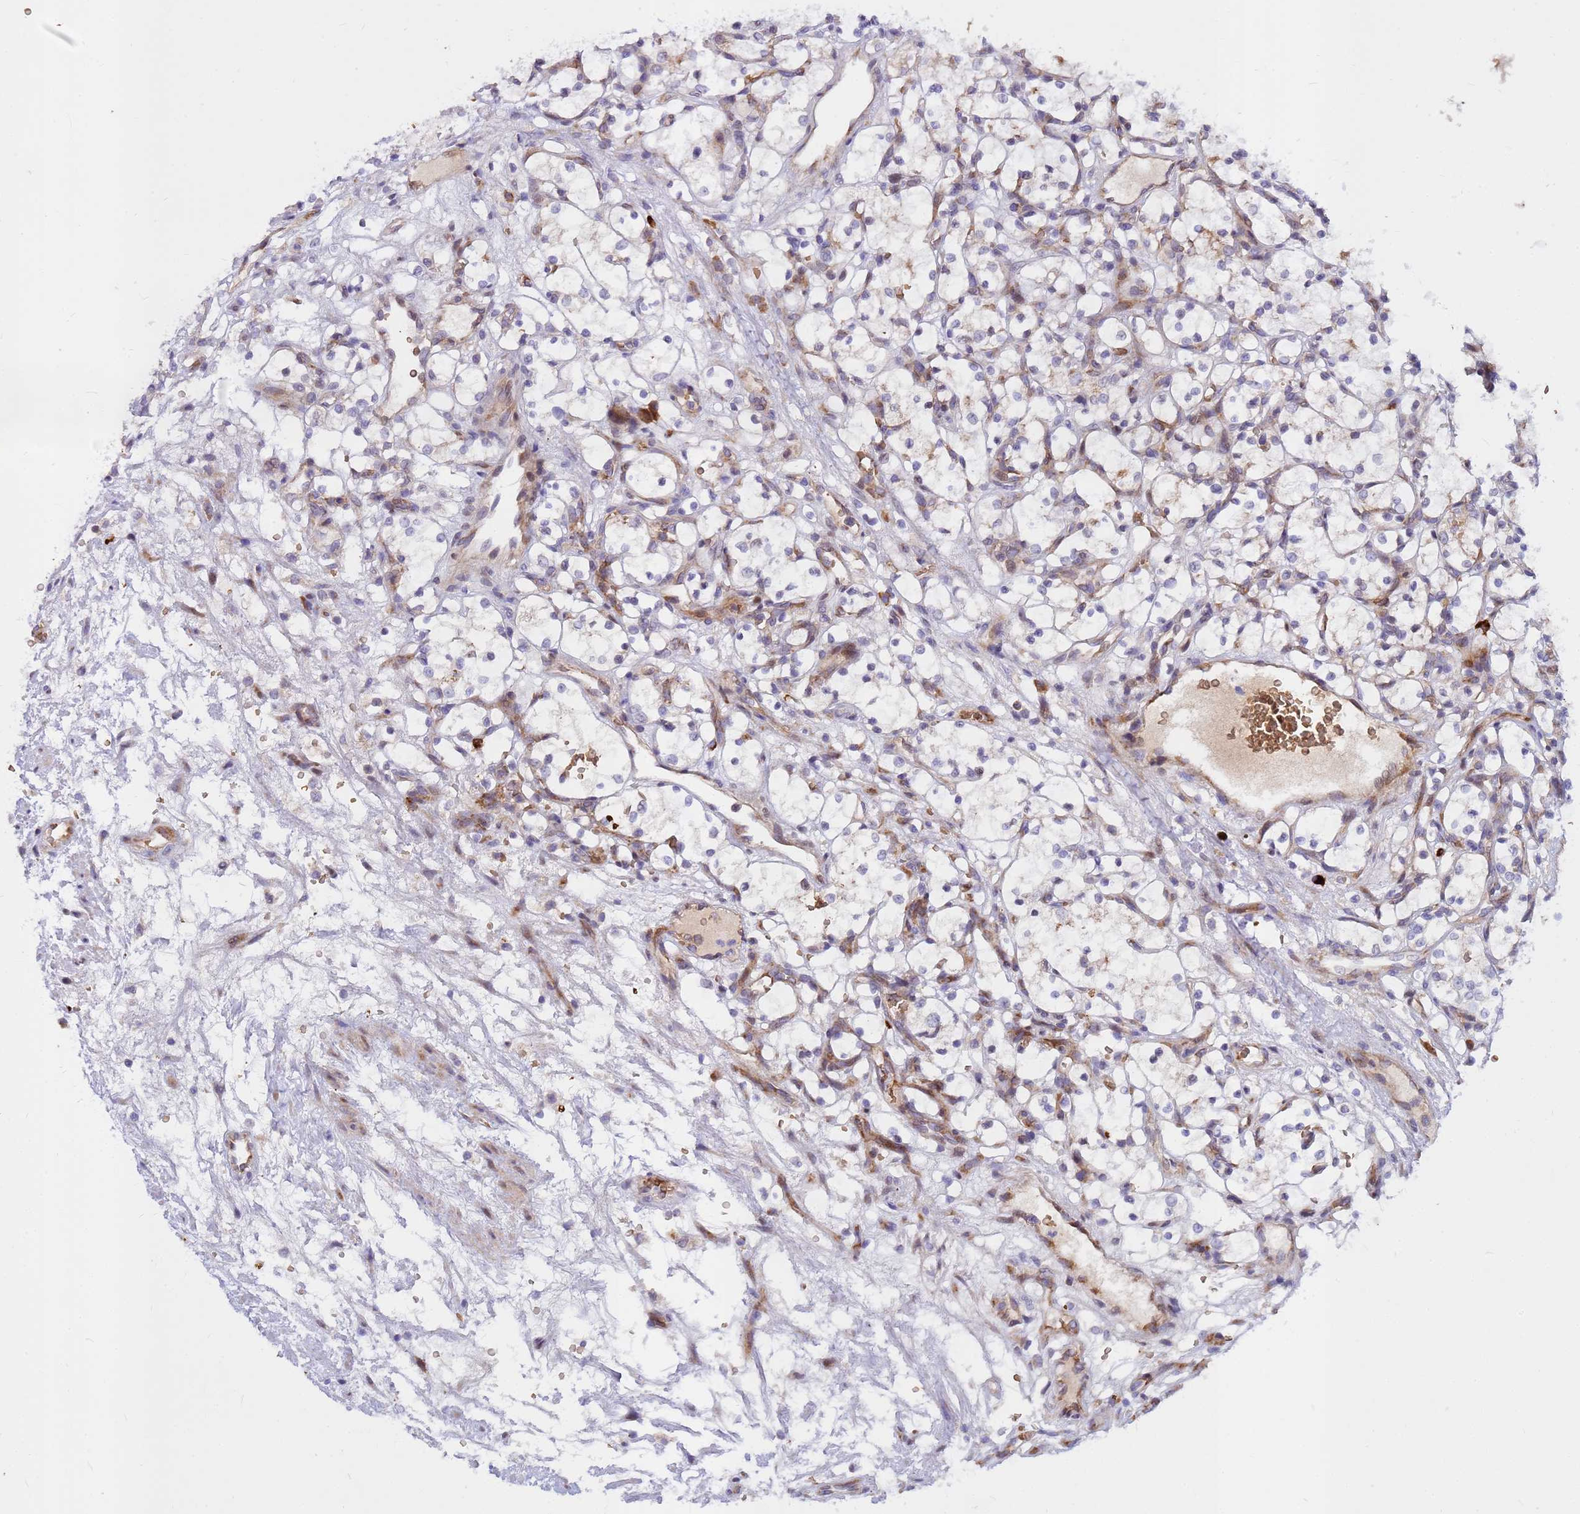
{"staining": {"intensity": "negative", "quantity": "none", "location": "none"}, "tissue": "renal cancer", "cell_type": "Tumor cells", "image_type": "cancer", "snomed": [{"axis": "morphology", "description": "Adenocarcinoma, NOS"}, {"axis": "topography", "description": "Kidney"}], "caption": "There is no significant expression in tumor cells of adenocarcinoma (renal).", "gene": "ZNF669", "patient": {"sex": "female", "age": 69}}